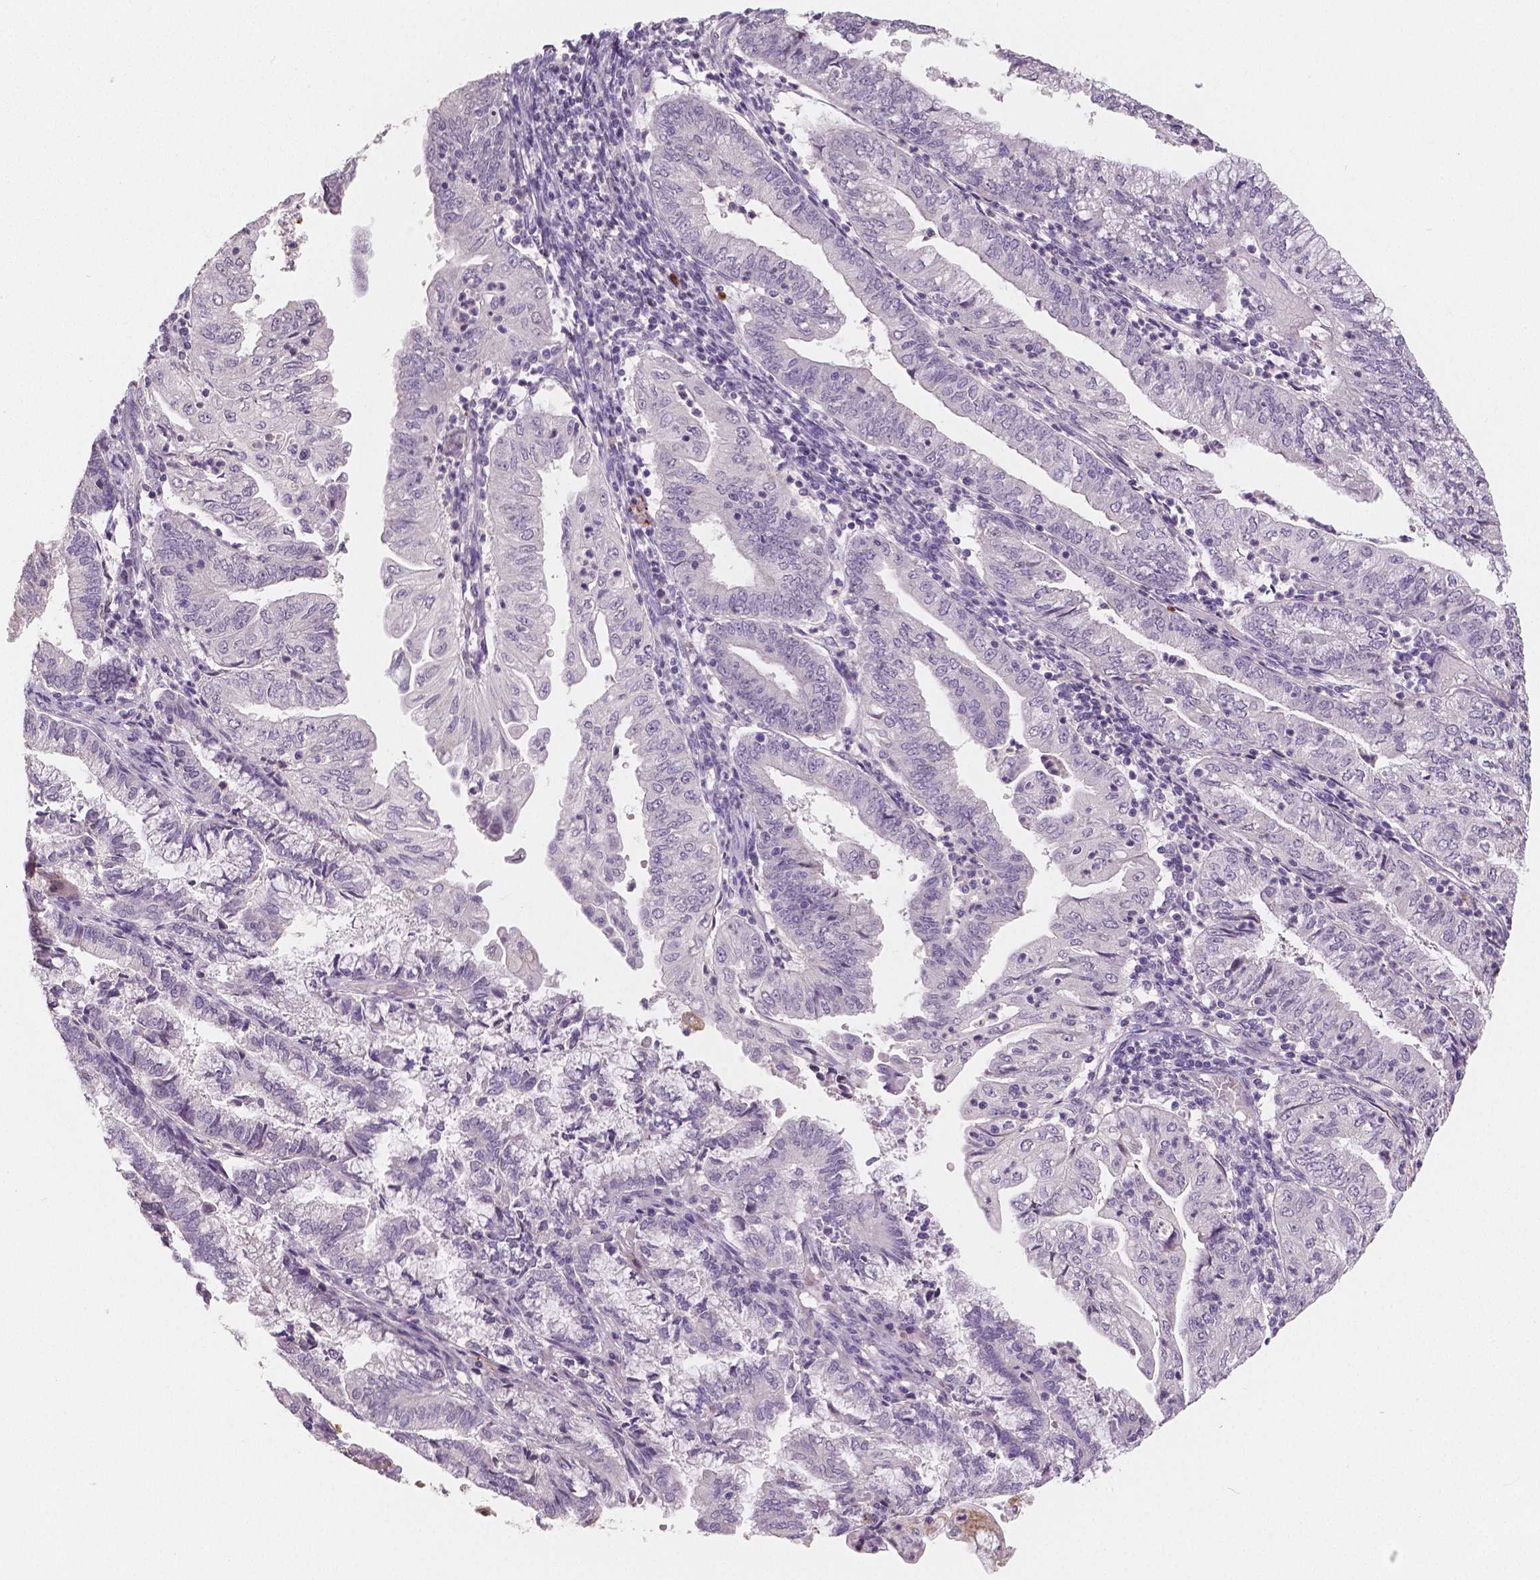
{"staining": {"intensity": "negative", "quantity": "none", "location": "none"}, "tissue": "endometrial cancer", "cell_type": "Tumor cells", "image_type": "cancer", "snomed": [{"axis": "morphology", "description": "Adenocarcinoma, NOS"}, {"axis": "topography", "description": "Endometrium"}], "caption": "An immunohistochemistry (IHC) histopathology image of endometrial adenocarcinoma is shown. There is no staining in tumor cells of endometrial adenocarcinoma.", "gene": "APOA4", "patient": {"sex": "female", "age": 55}}